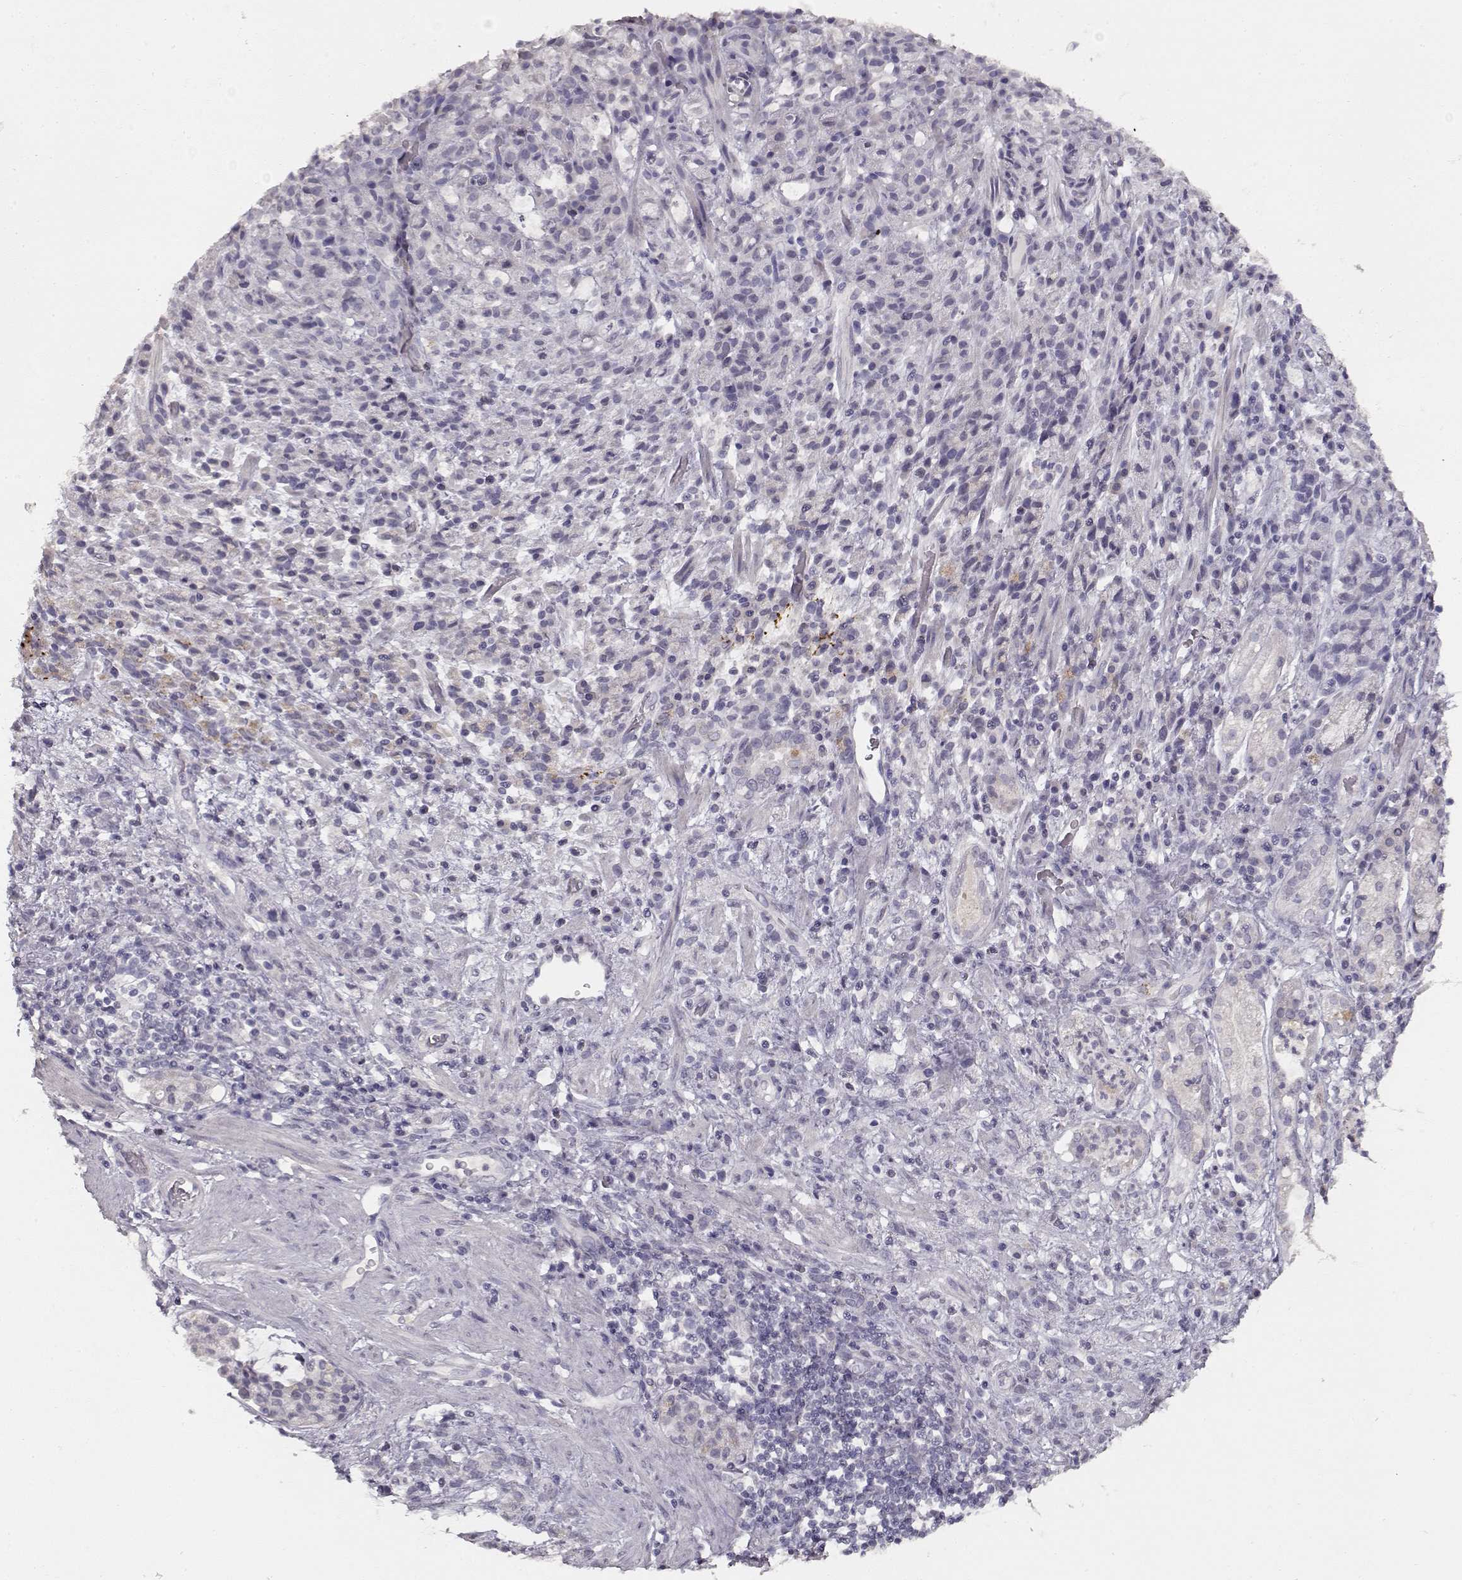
{"staining": {"intensity": "negative", "quantity": "none", "location": "none"}, "tissue": "stomach cancer", "cell_type": "Tumor cells", "image_type": "cancer", "snomed": [{"axis": "morphology", "description": "Adenocarcinoma, NOS"}, {"axis": "topography", "description": "Stomach"}], "caption": "This is an immunohistochemistry micrograph of stomach adenocarcinoma. There is no expression in tumor cells.", "gene": "TPH2", "patient": {"sex": "female", "age": 60}}